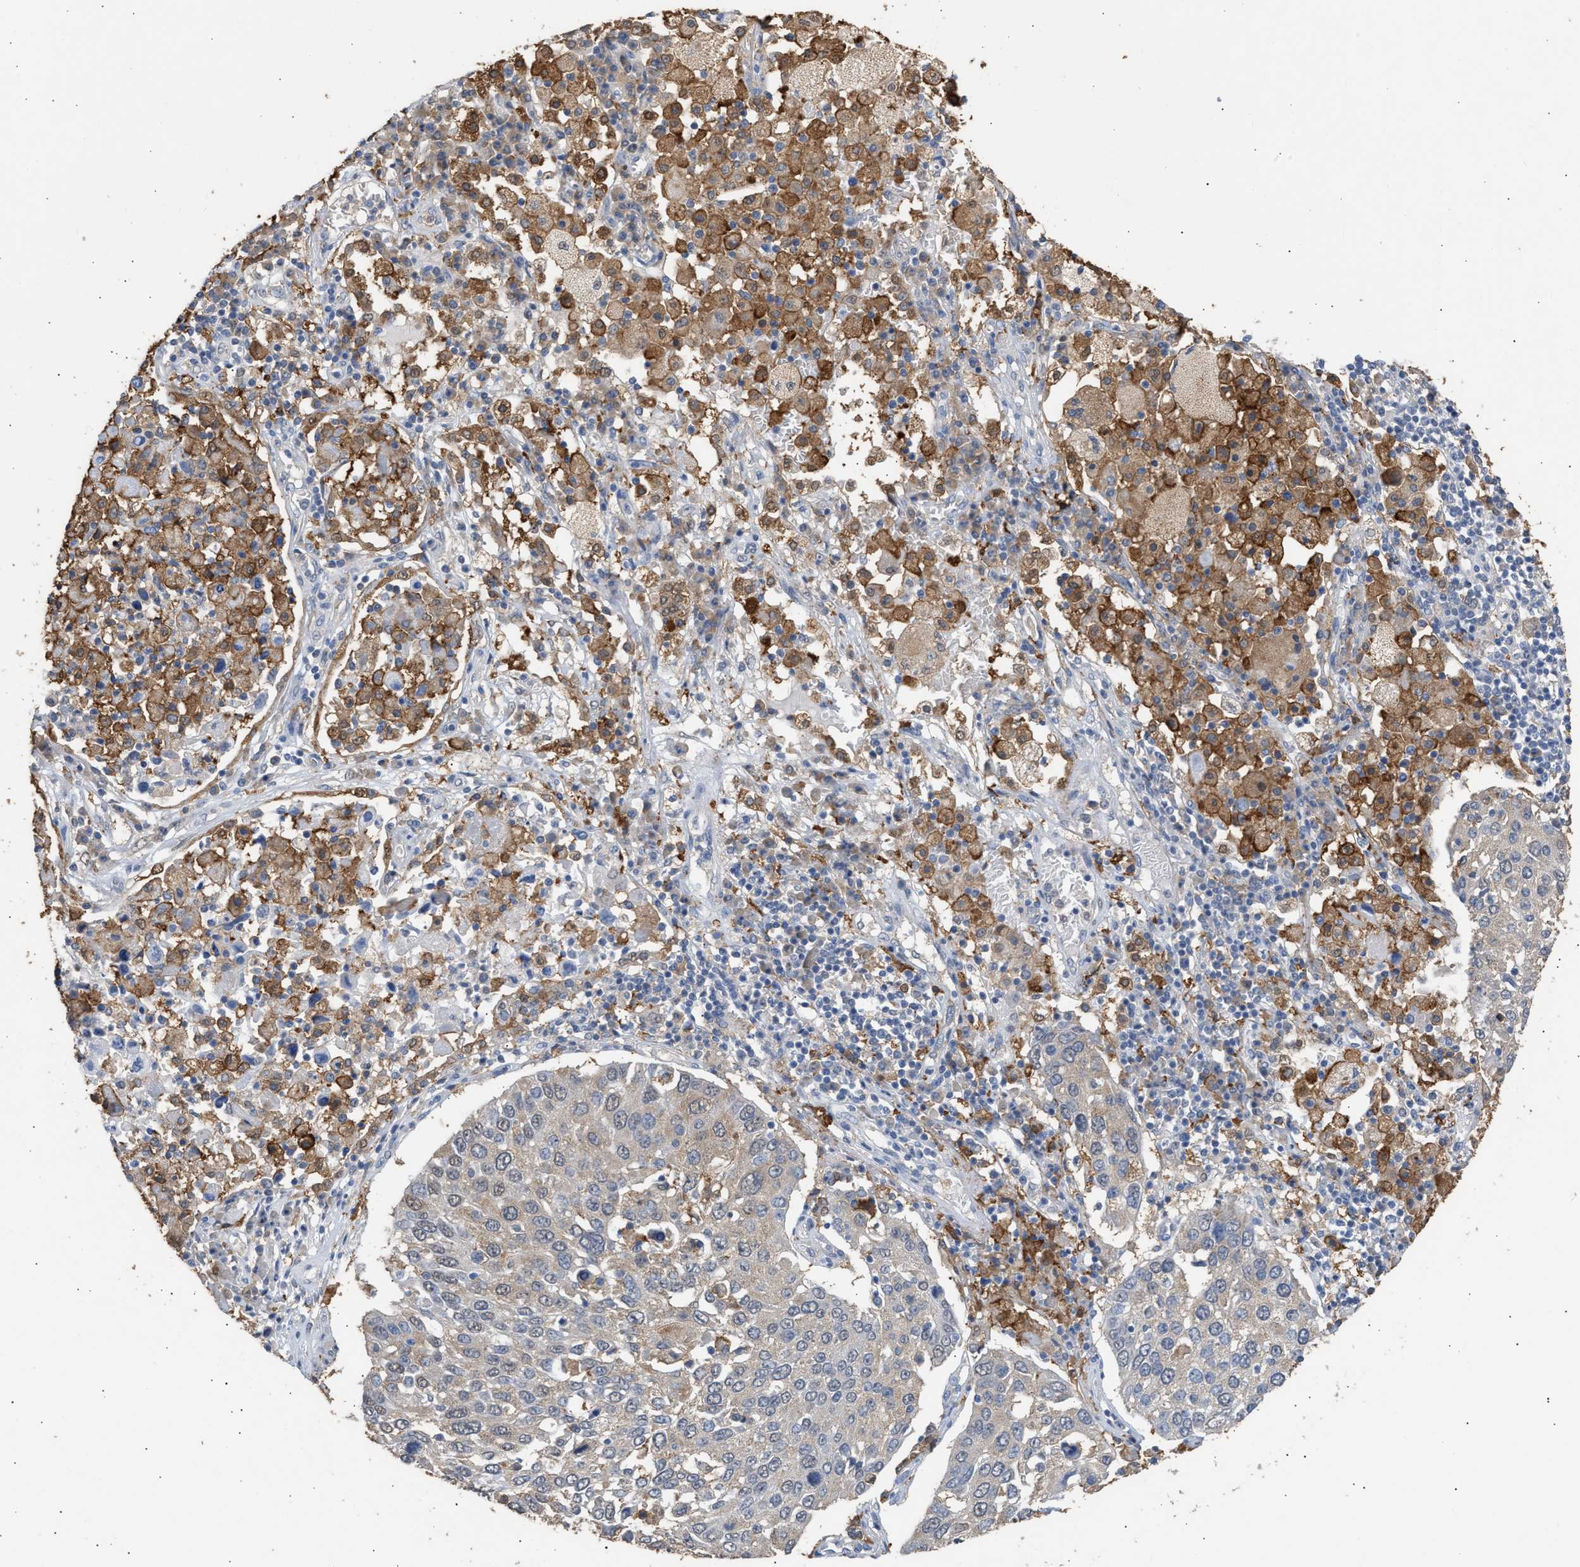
{"staining": {"intensity": "weak", "quantity": "25%-75%", "location": "cytoplasmic/membranous"}, "tissue": "lung cancer", "cell_type": "Tumor cells", "image_type": "cancer", "snomed": [{"axis": "morphology", "description": "Squamous cell carcinoma, NOS"}, {"axis": "topography", "description": "Lung"}], "caption": "IHC image of lung cancer stained for a protein (brown), which demonstrates low levels of weak cytoplasmic/membranous positivity in about 25%-75% of tumor cells.", "gene": "GCN1", "patient": {"sex": "male", "age": 65}}